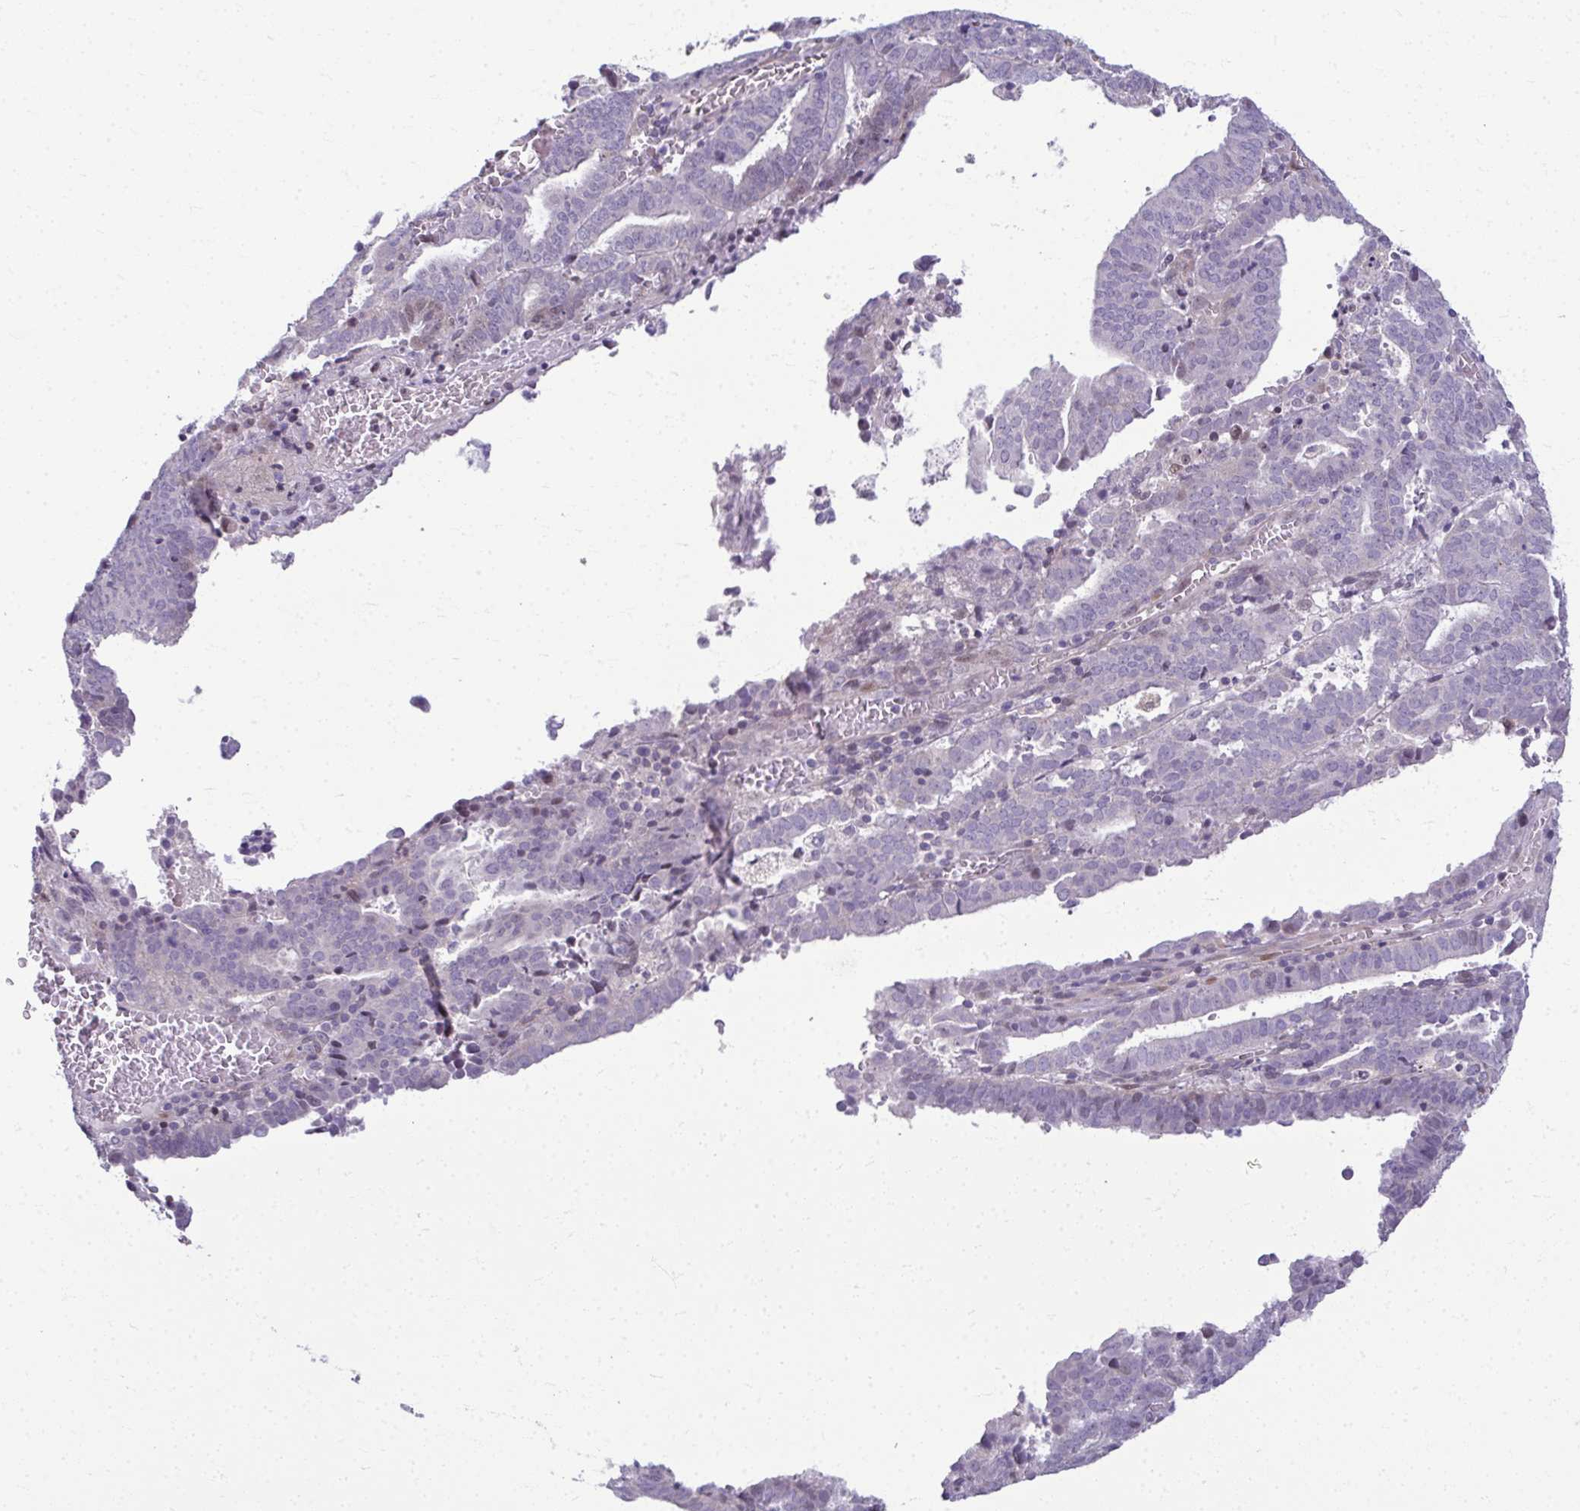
{"staining": {"intensity": "negative", "quantity": "none", "location": "none"}, "tissue": "endometrial cancer", "cell_type": "Tumor cells", "image_type": "cancer", "snomed": [{"axis": "morphology", "description": "Adenocarcinoma, NOS"}, {"axis": "topography", "description": "Uterus"}], "caption": "Immunohistochemistry photomicrograph of neoplastic tissue: adenocarcinoma (endometrial) stained with DAB displays no significant protein expression in tumor cells.", "gene": "ODF1", "patient": {"sex": "female", "age": 83}}